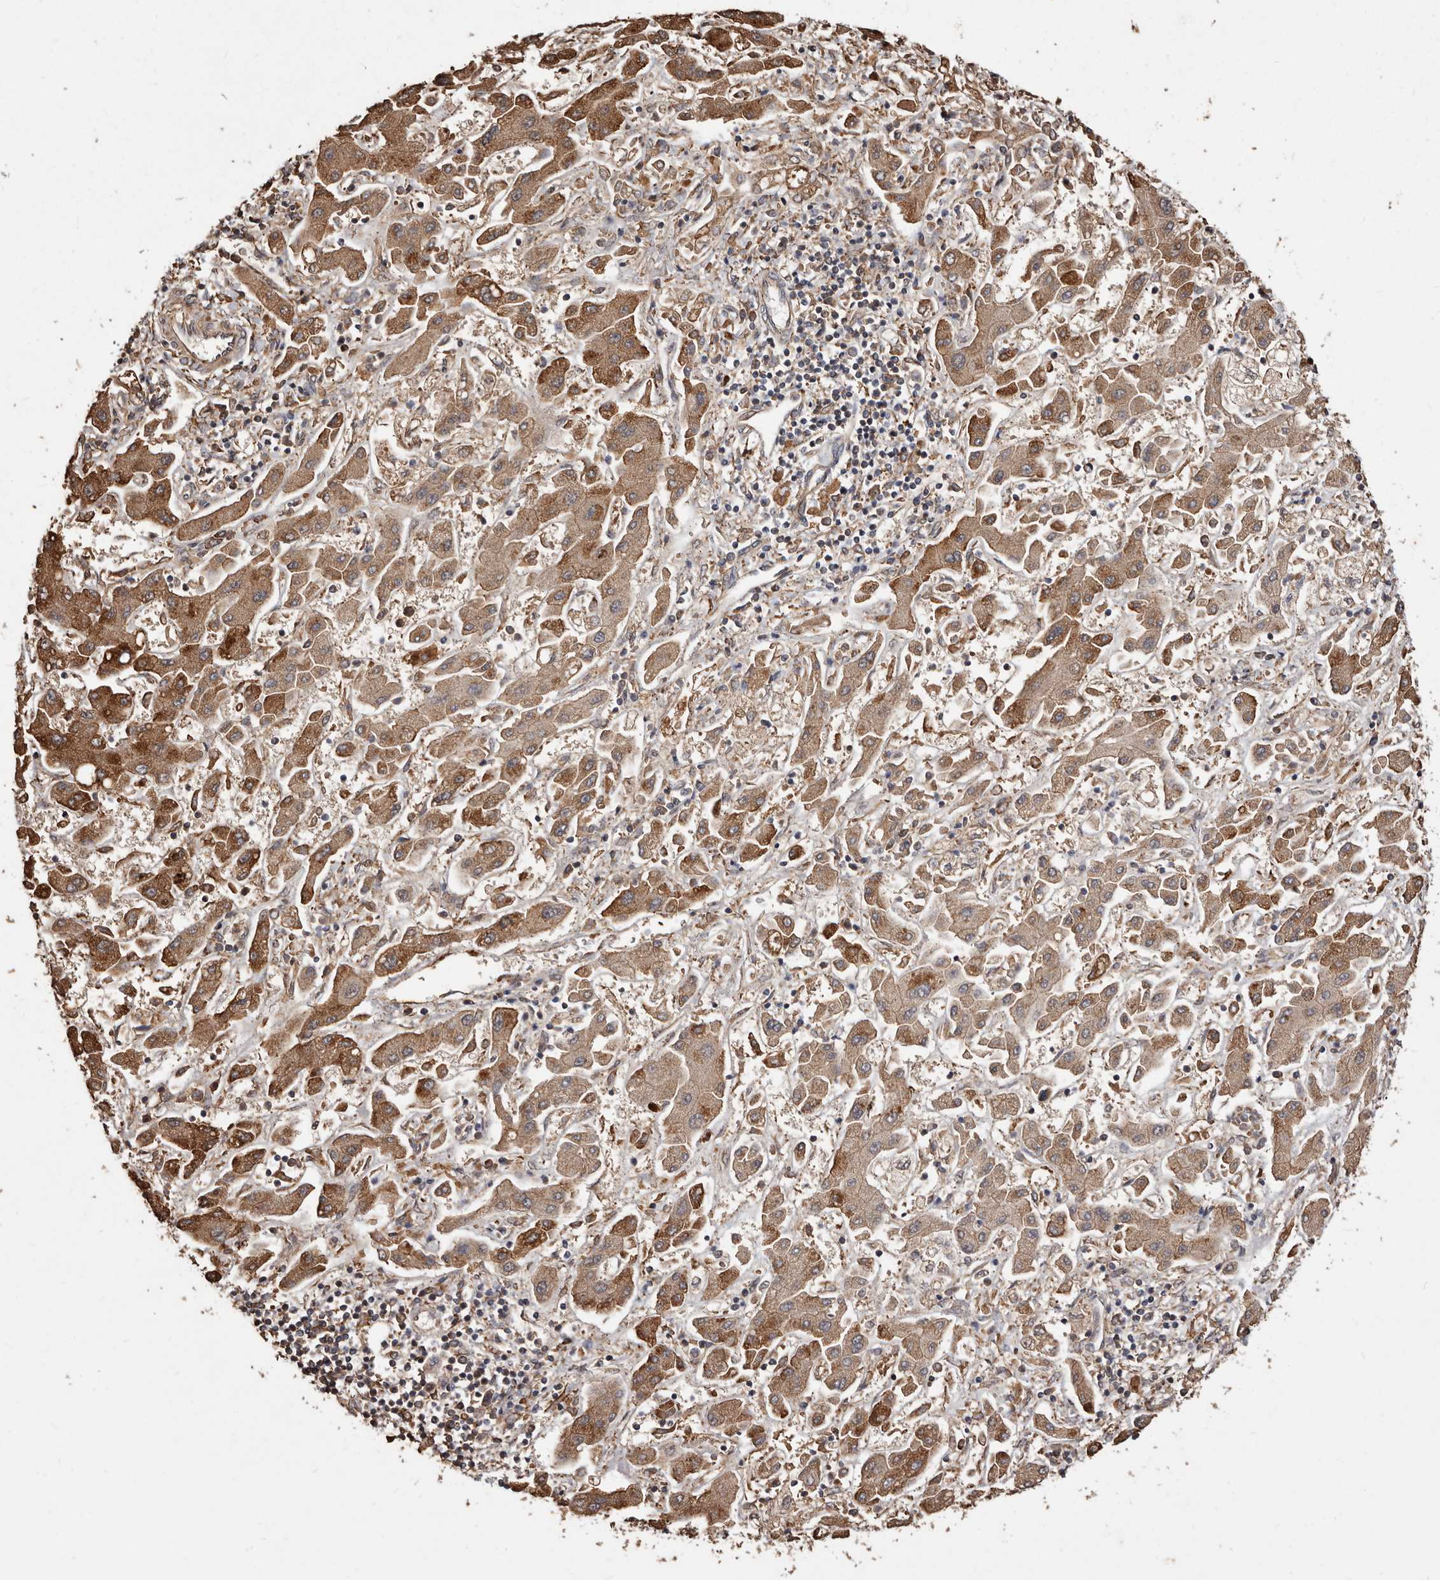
{"staining": {"intensity": "moderate", "quantity": ">75%", "location": "cytoplasmic/membranous"}, "tissue": "liver cancer", "cell_type": "Tumor cells", "image_type": "cancer", "snomed": [{"axis": "morphology", "description": "Cholangiocarcinoma"}, {"axis": "topography", "description": "Liver"}], "caption": "A brown stain highlights moderate cytoplasmic/membranous expression of a protein in human liver cancer (cholangiocarcinoma) tumor cells.", "gene": "STEAP2", "patient": {"sex": "male", "age": 50}}